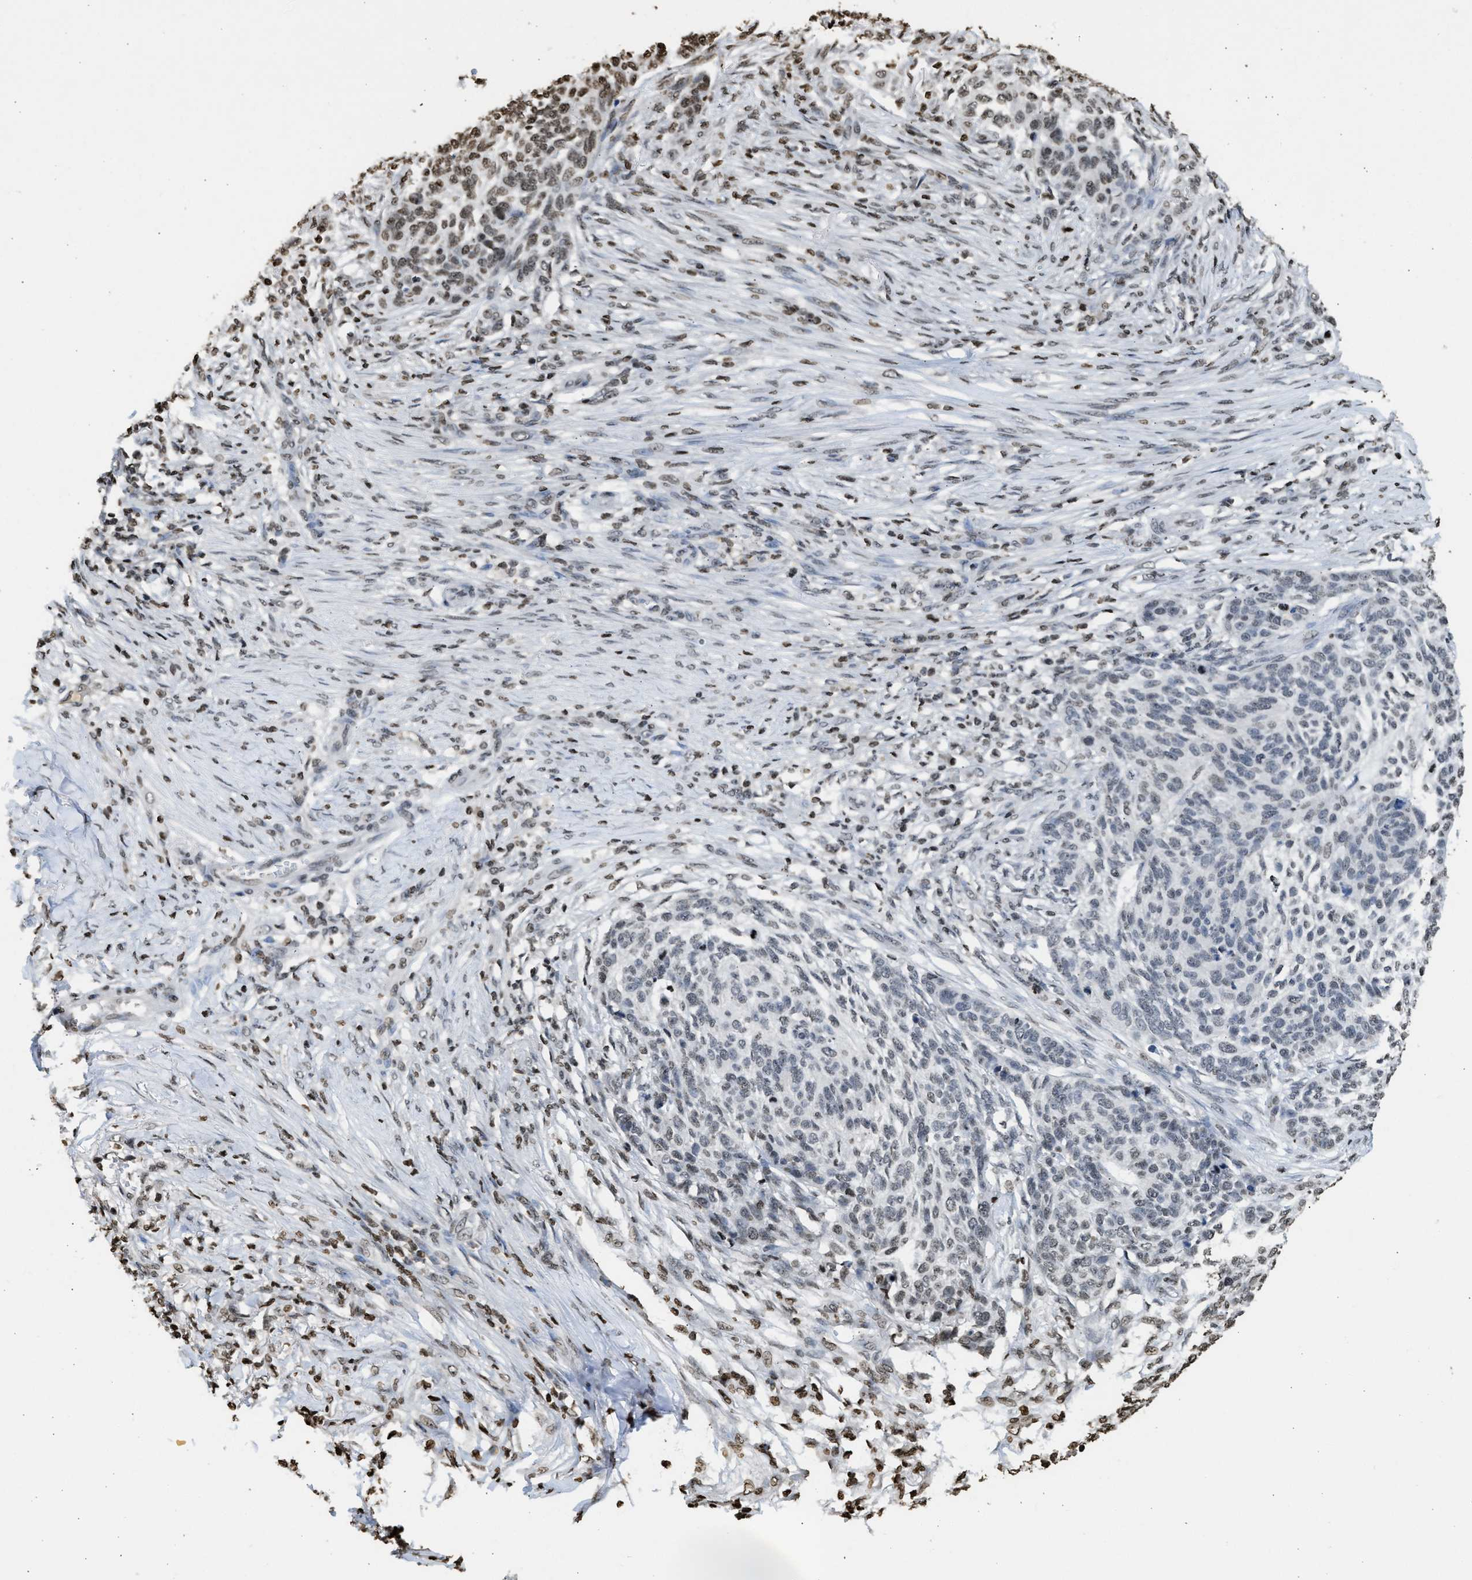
{"staining": {"intensity": "moderate", "quantity": "<25%", "location": "nuclear"}, "tissue": "skin cancer", "cell_type": "Tumor cells", "image_type": "cancer", "snomed": [{"axis": "morphology", "description": "Basal cell carcinoma"}, {"axis": "topography", "description": "Skin"}], "caption": "This micrograph shows basal cell carcinoma (skin) stained with IHC to label a protein in brown. The nuclear of tumor cells show moderate positivity for the protein. Nuclei are counter-stained blue.", "gene": "RRAGC", "patient": {"sex": "male", "age": 85}}